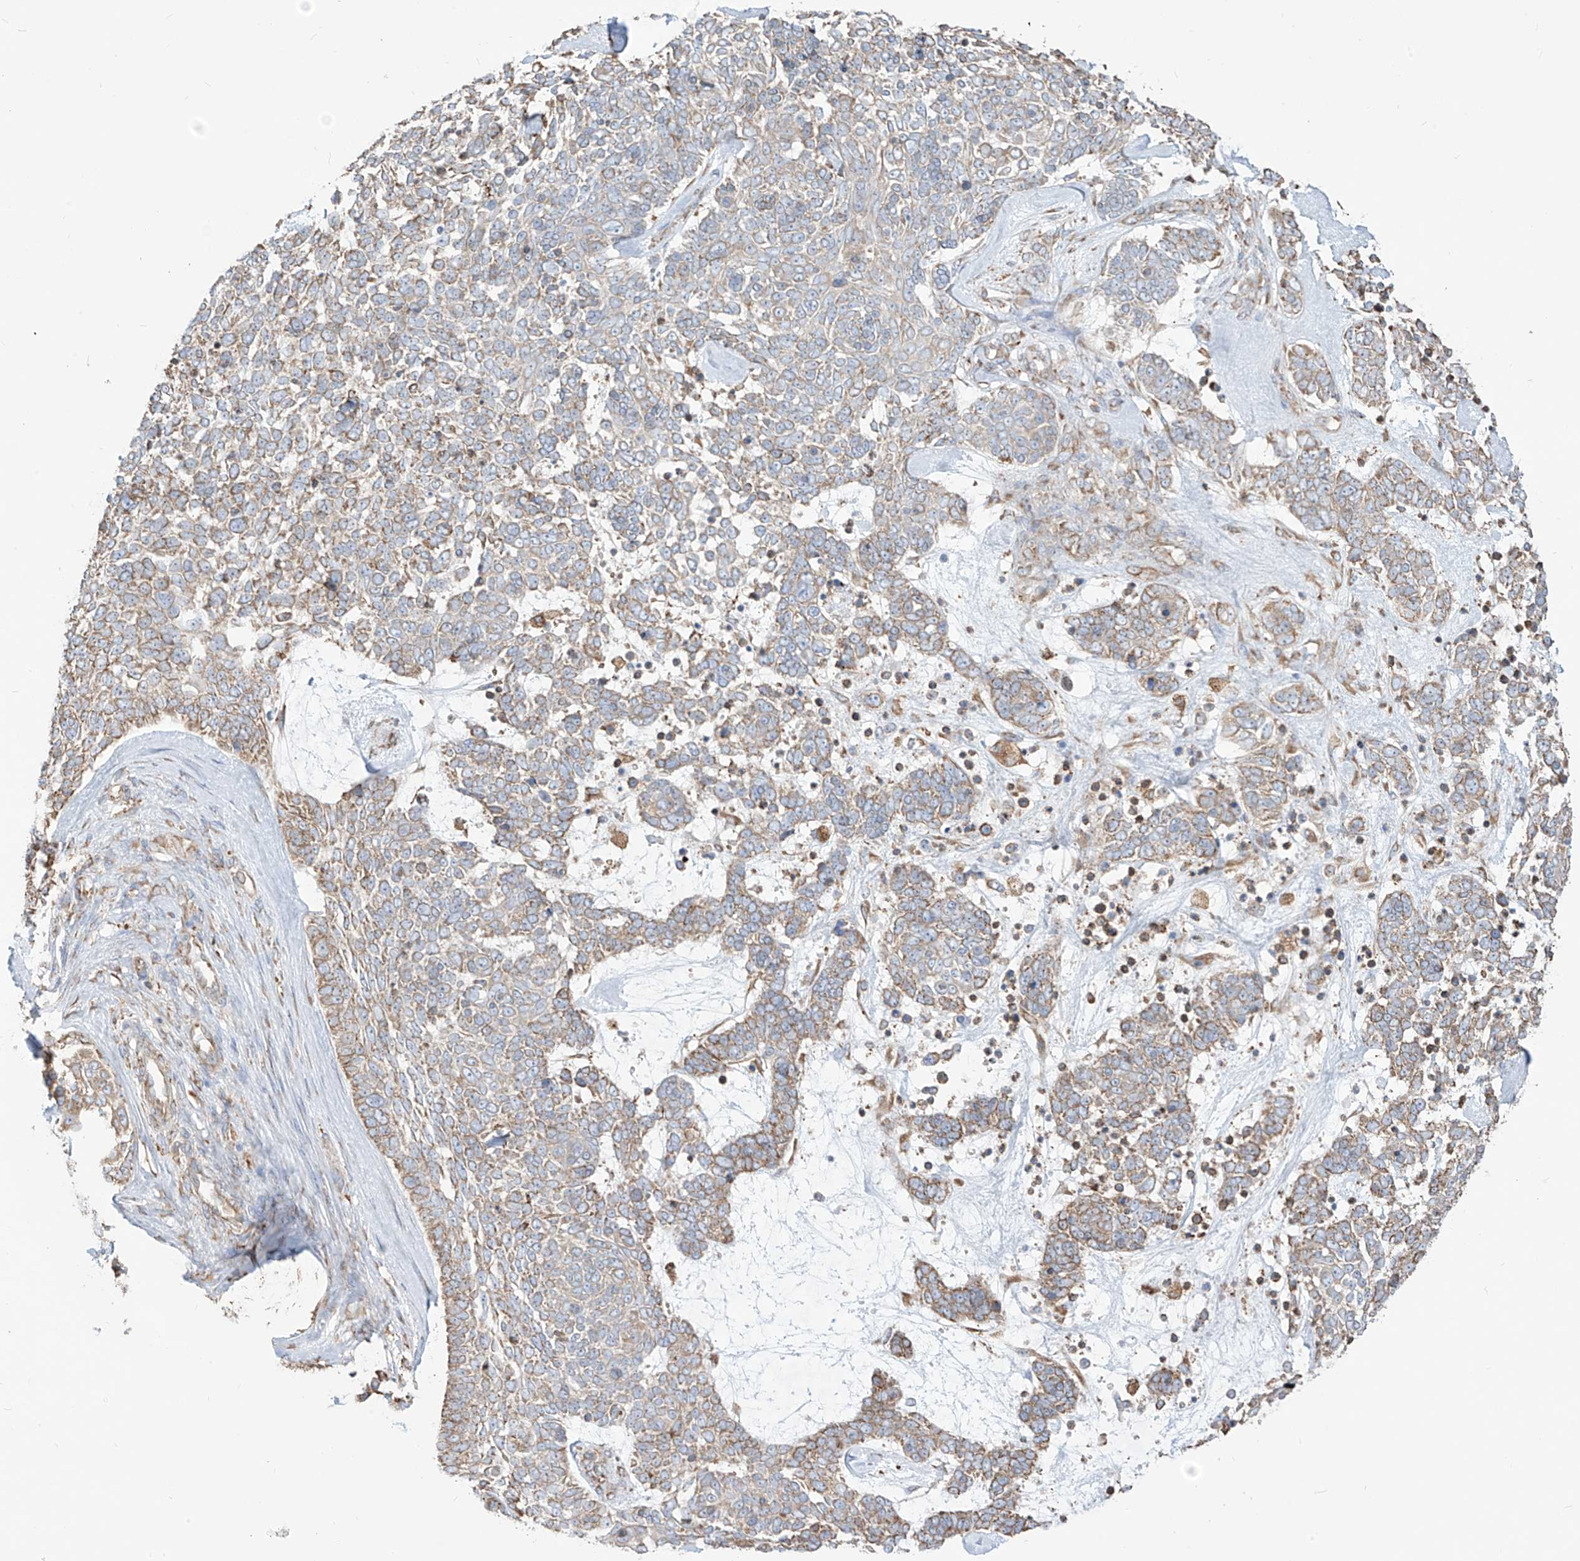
{"staining": {"intensity": "weak", "quantity": "25%-75%", "location": "cytoplasmic/membranous"}, "tissue": "skin cancer", "cell_type": "Tumor cells", "image_type": "cancer", "snomed": [{"axis": "morphology", "description": "Basal cell carcinoma"}, {"axis": "topography", "description": "Skin"}], "caption": "Protein expression analysis of basal cell carcinoma (skin) exhibits weak cytoplasmic/membranous staining in about 25%-75% of tumor cells.", "gene": "PDIA6", "patient": {"sex": "female", "age": 81}}